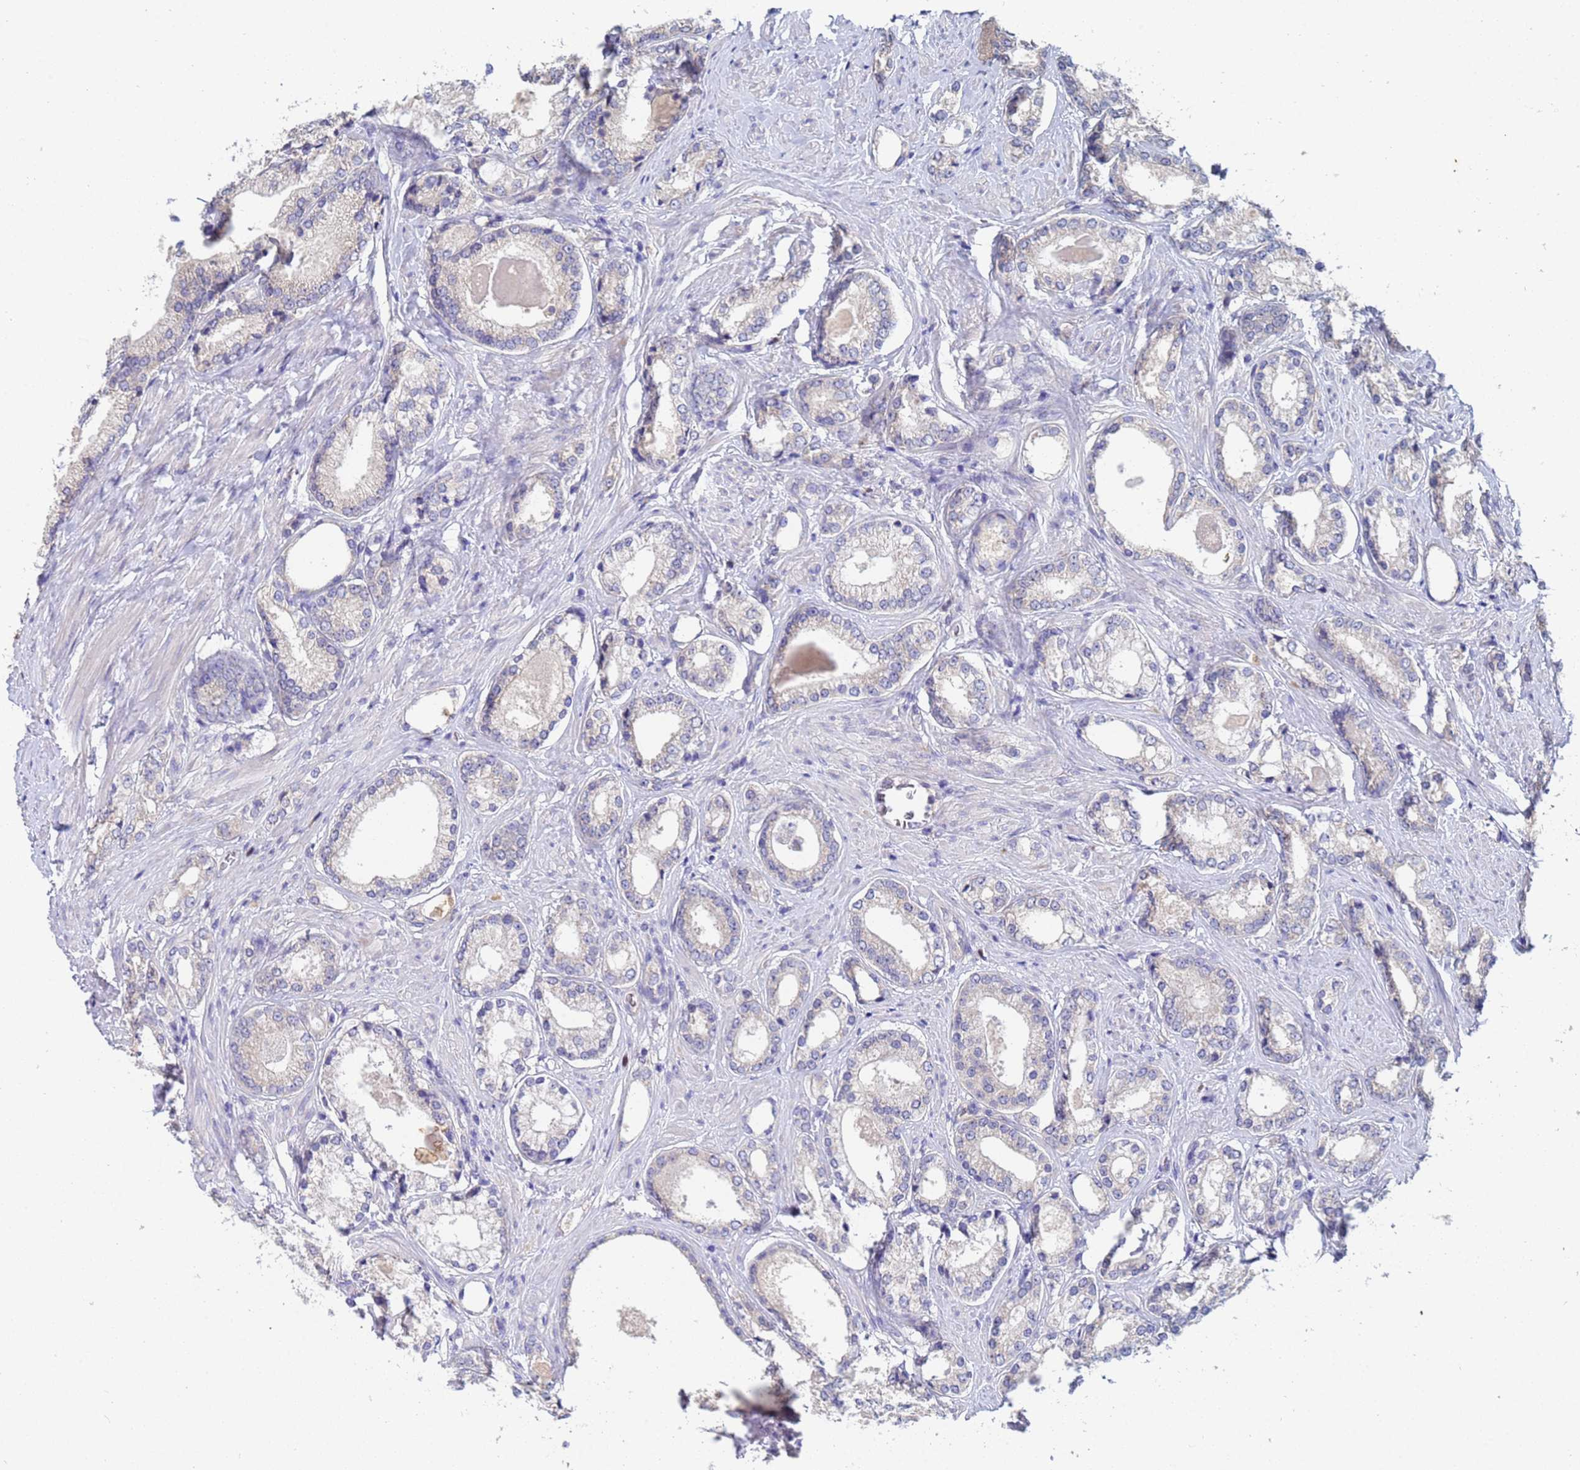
{"staining": {"intensity": "weak", "quantity": "<25%", "location": "cytoplasmic/membranous"}, "tissue": "prostate cancer", "cell_type": "Tumor cells", "image_type": "cancer", "snomed": [{"axis": "morphology", "description": "Adenocarcinoma, Low grade"}, {"axis": "topography", "description": "Prostate"}], "caption": "IHC micrograph of human prostate cancer stained for a protein (brown), which shows no positivity in tumor cells.", "gene": "IHO1", "patient": {"sex": "male", "age": 68}}